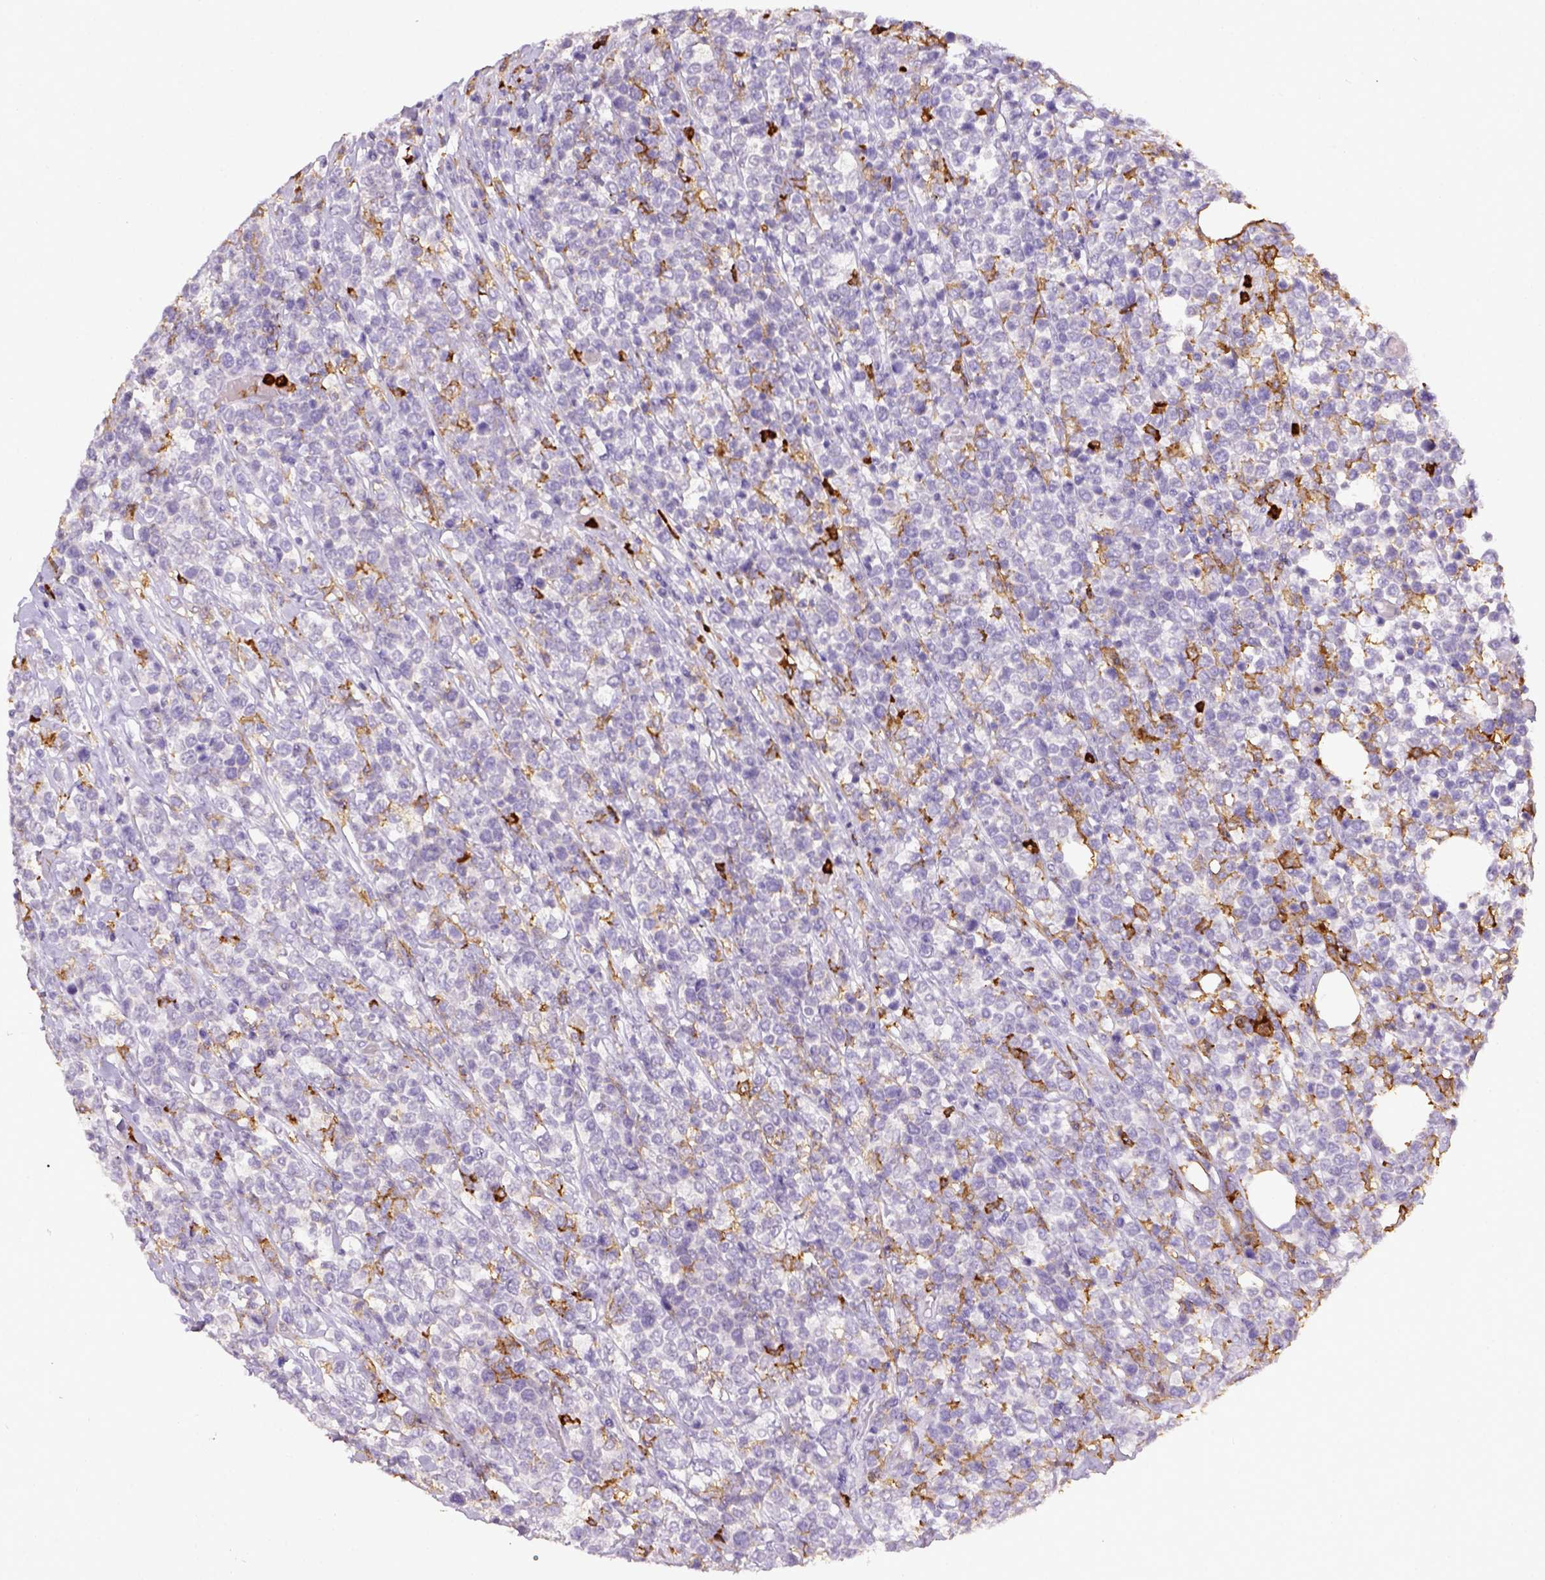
{"staining": {"intensity": "negative", "quantity": "none", "location": "none"}, "tissue": "lymphoma", "cell_type": "Tumor cells", "image_type": "cancer", "snomed": [{"axis": "morphology", "description": "Malignant lymphoma, non-Hodgkin's type, High grade"}, {"axis": "topography", "description": "Soft tissue"}], "caption": "IHC of high-grade malignant lymphoma, non-Hodgkin's type shows no staining in tumor cells.", "gene": "ITGAM", "patient": {"sex": "female", "age": 56}}